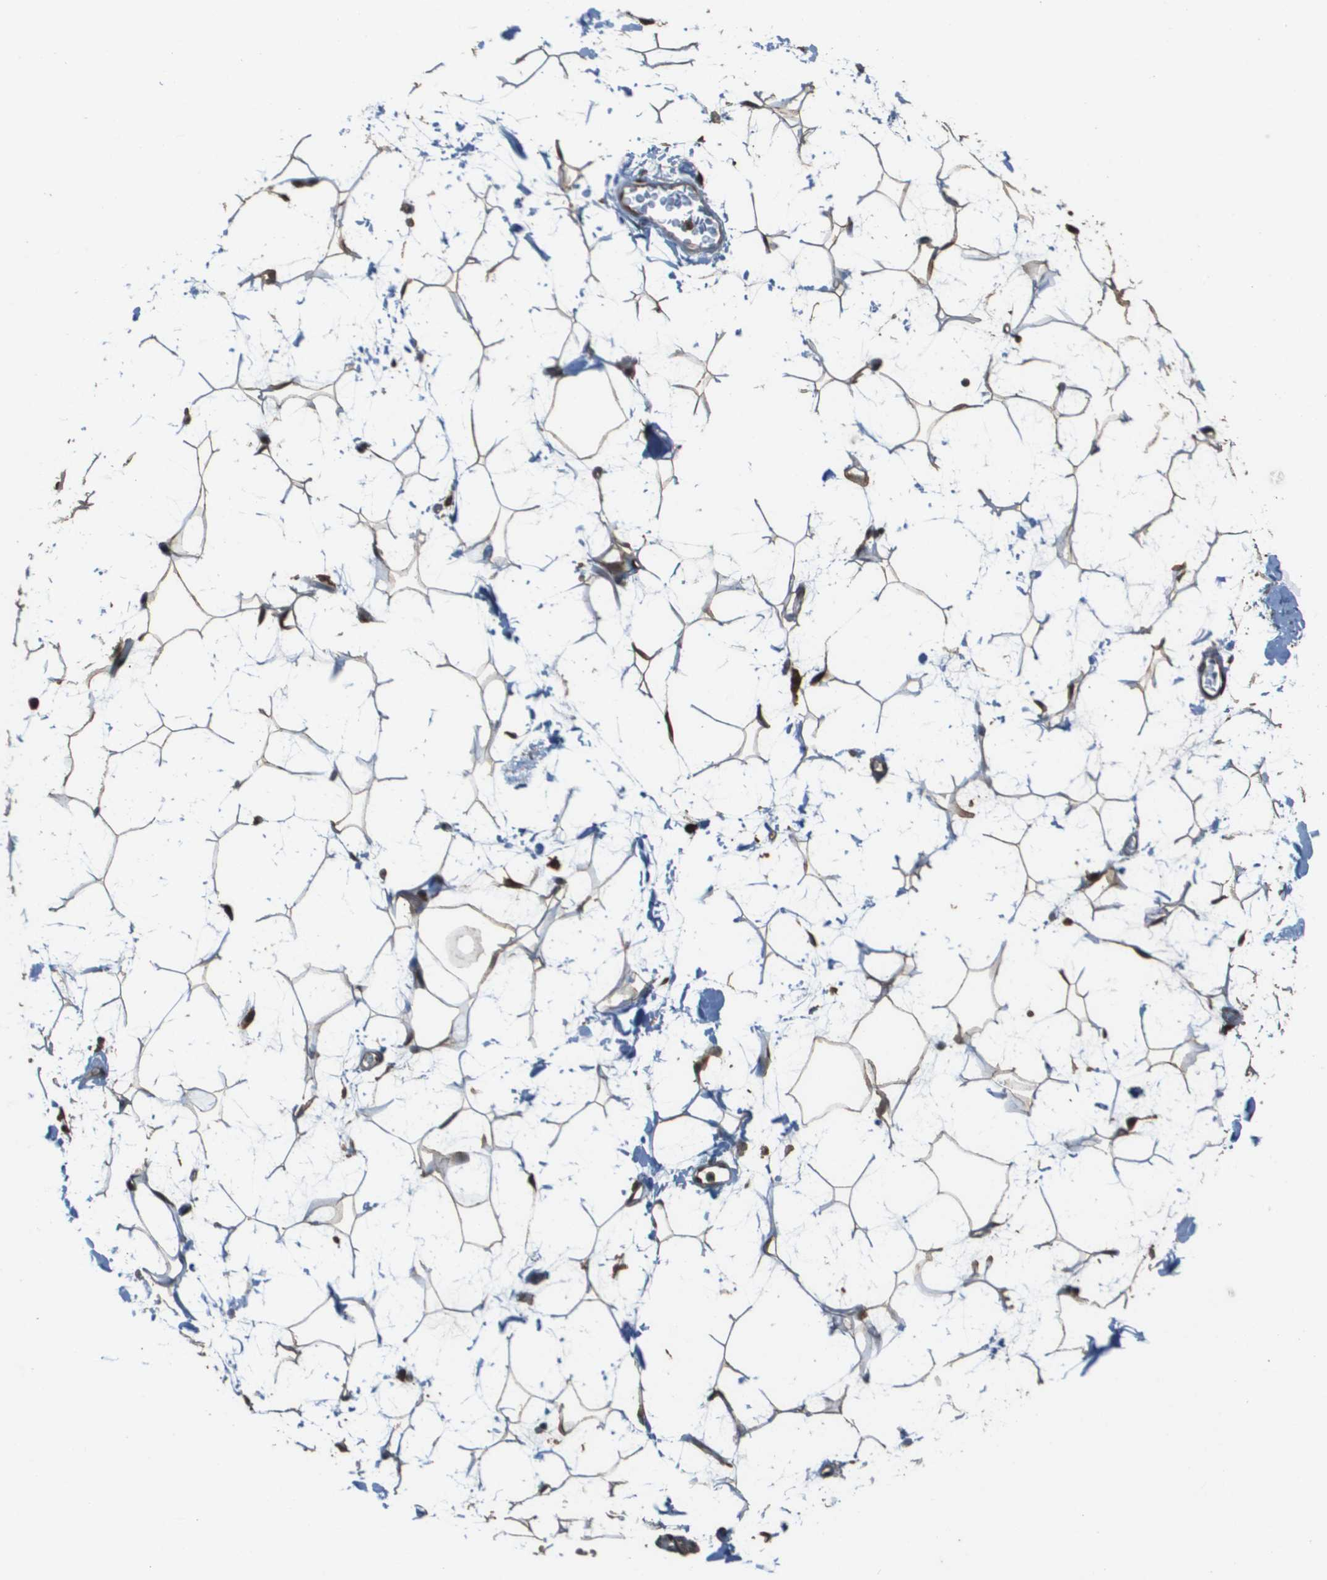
{"staining": {"intensity": "moderate", "quantity": ">75%", "location": "cytoplasmic/membranous"}, "tissue": "adipose tissue", "cell_type": "Adipocytes", "image_type": "normal", "snomed": [{"axis": "morphology", "description": "Normal tissue, NOS"}, {"axis": "topography", "description": "Soft tissue"}], "caption": "Adipose tissue stained for a protein displays moderate cytoplasmic/membranous positivity in adipocytes. Immunohistochemistry stains the protein of interest in brown and the nuclei are stained blue.", "gene": "FIG4", "patient": {"sex": "male", "age": 72}}